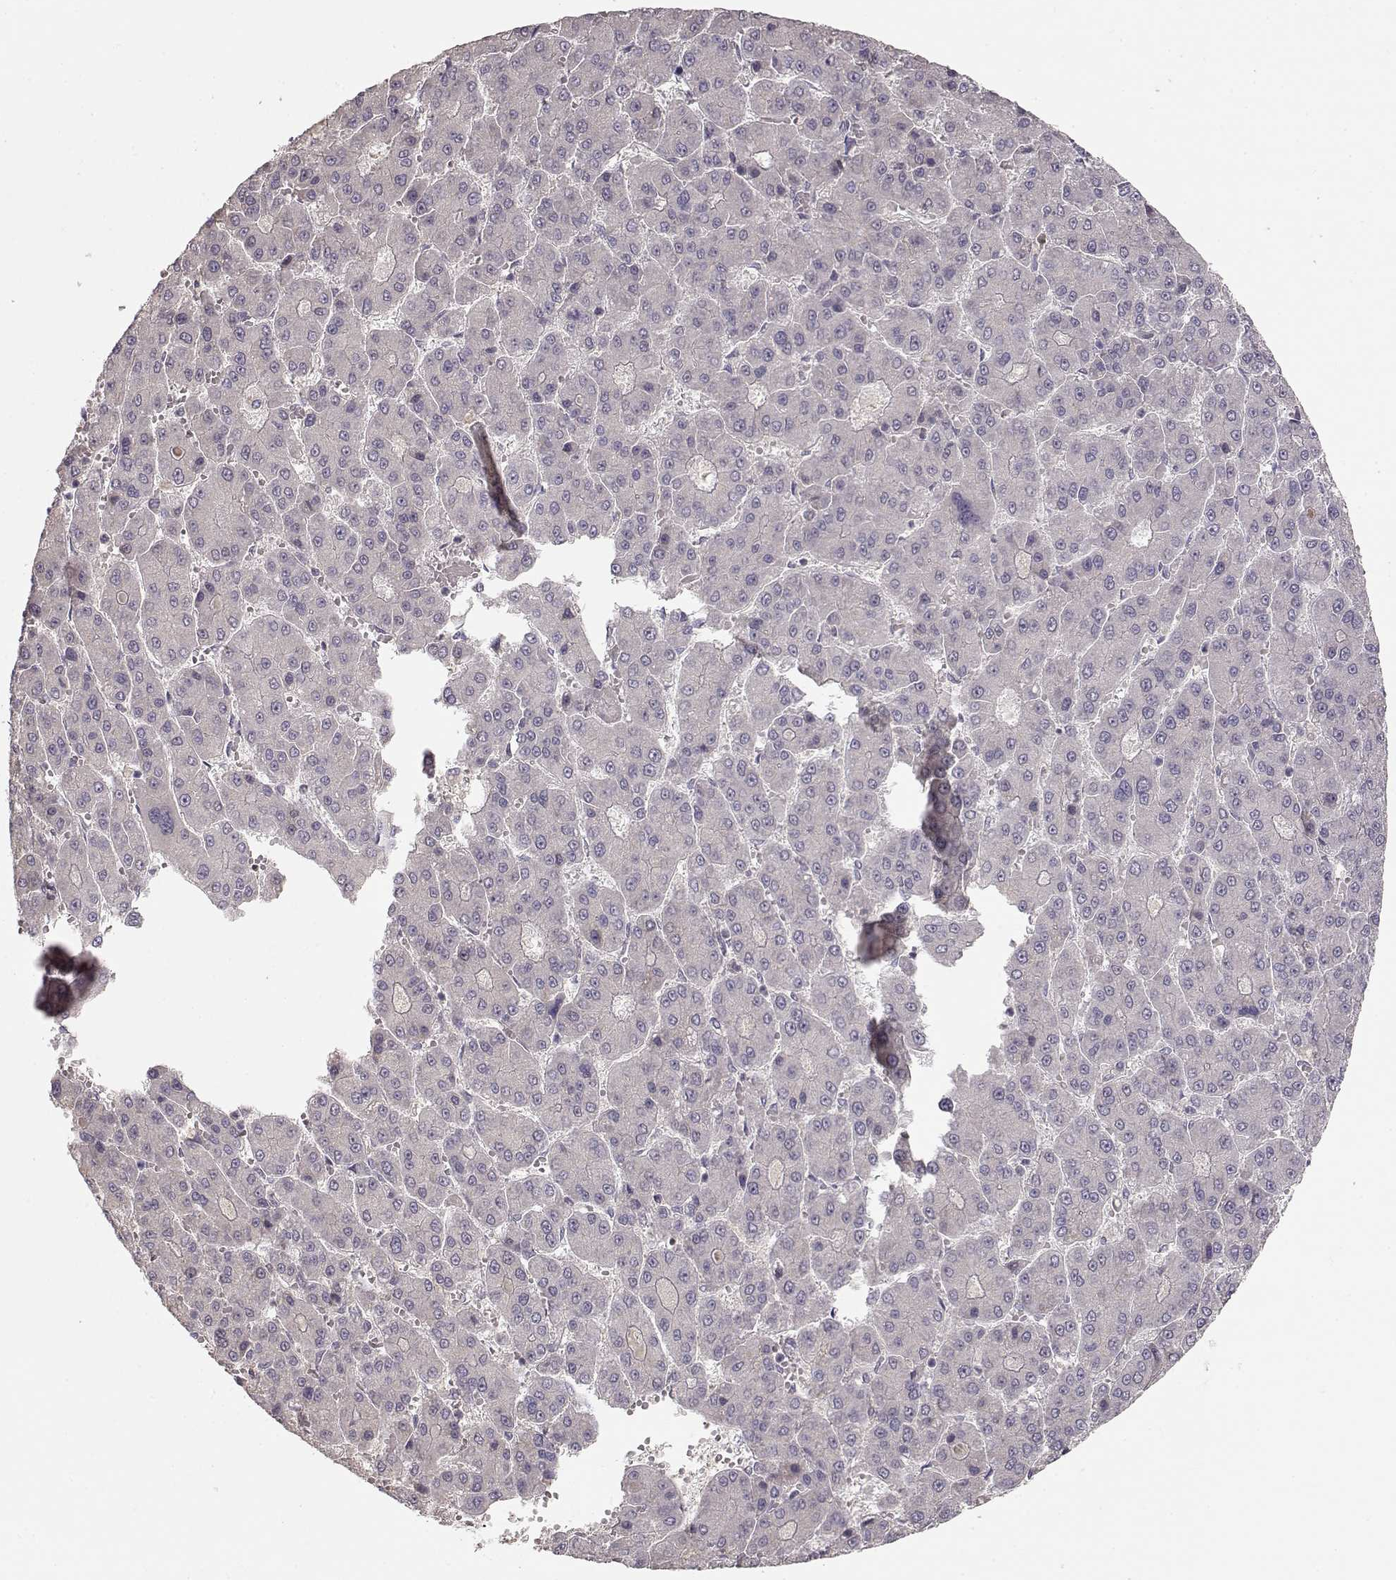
{"staining": {"intensity": "negative", "quantity": "none", "location": "none"}, "tissue": "liver cancer", "cell_type": "Tumor cells", "image_type": "cancer", "snomed": [{"axis": "morphology", "description": "Carcinoma, Hepatocellular, NOS"}, {"axis": "topography", "description": "Liver"}], "caption": "High magnification brightfield microscopy of liver cancer (hepatocellular carcinoma) stained with DAB (3,3'-diaminobenzidine) (brown) and counterstained with hematoxylin (blue): tumor cells show no significant staining. Brightfield microscopy of IHC stained with DAB (brown) and hematoxylin (blue), captured at high magnification.", "gene": "PNMT", "patient": {"sex": "male", "age": 70}}